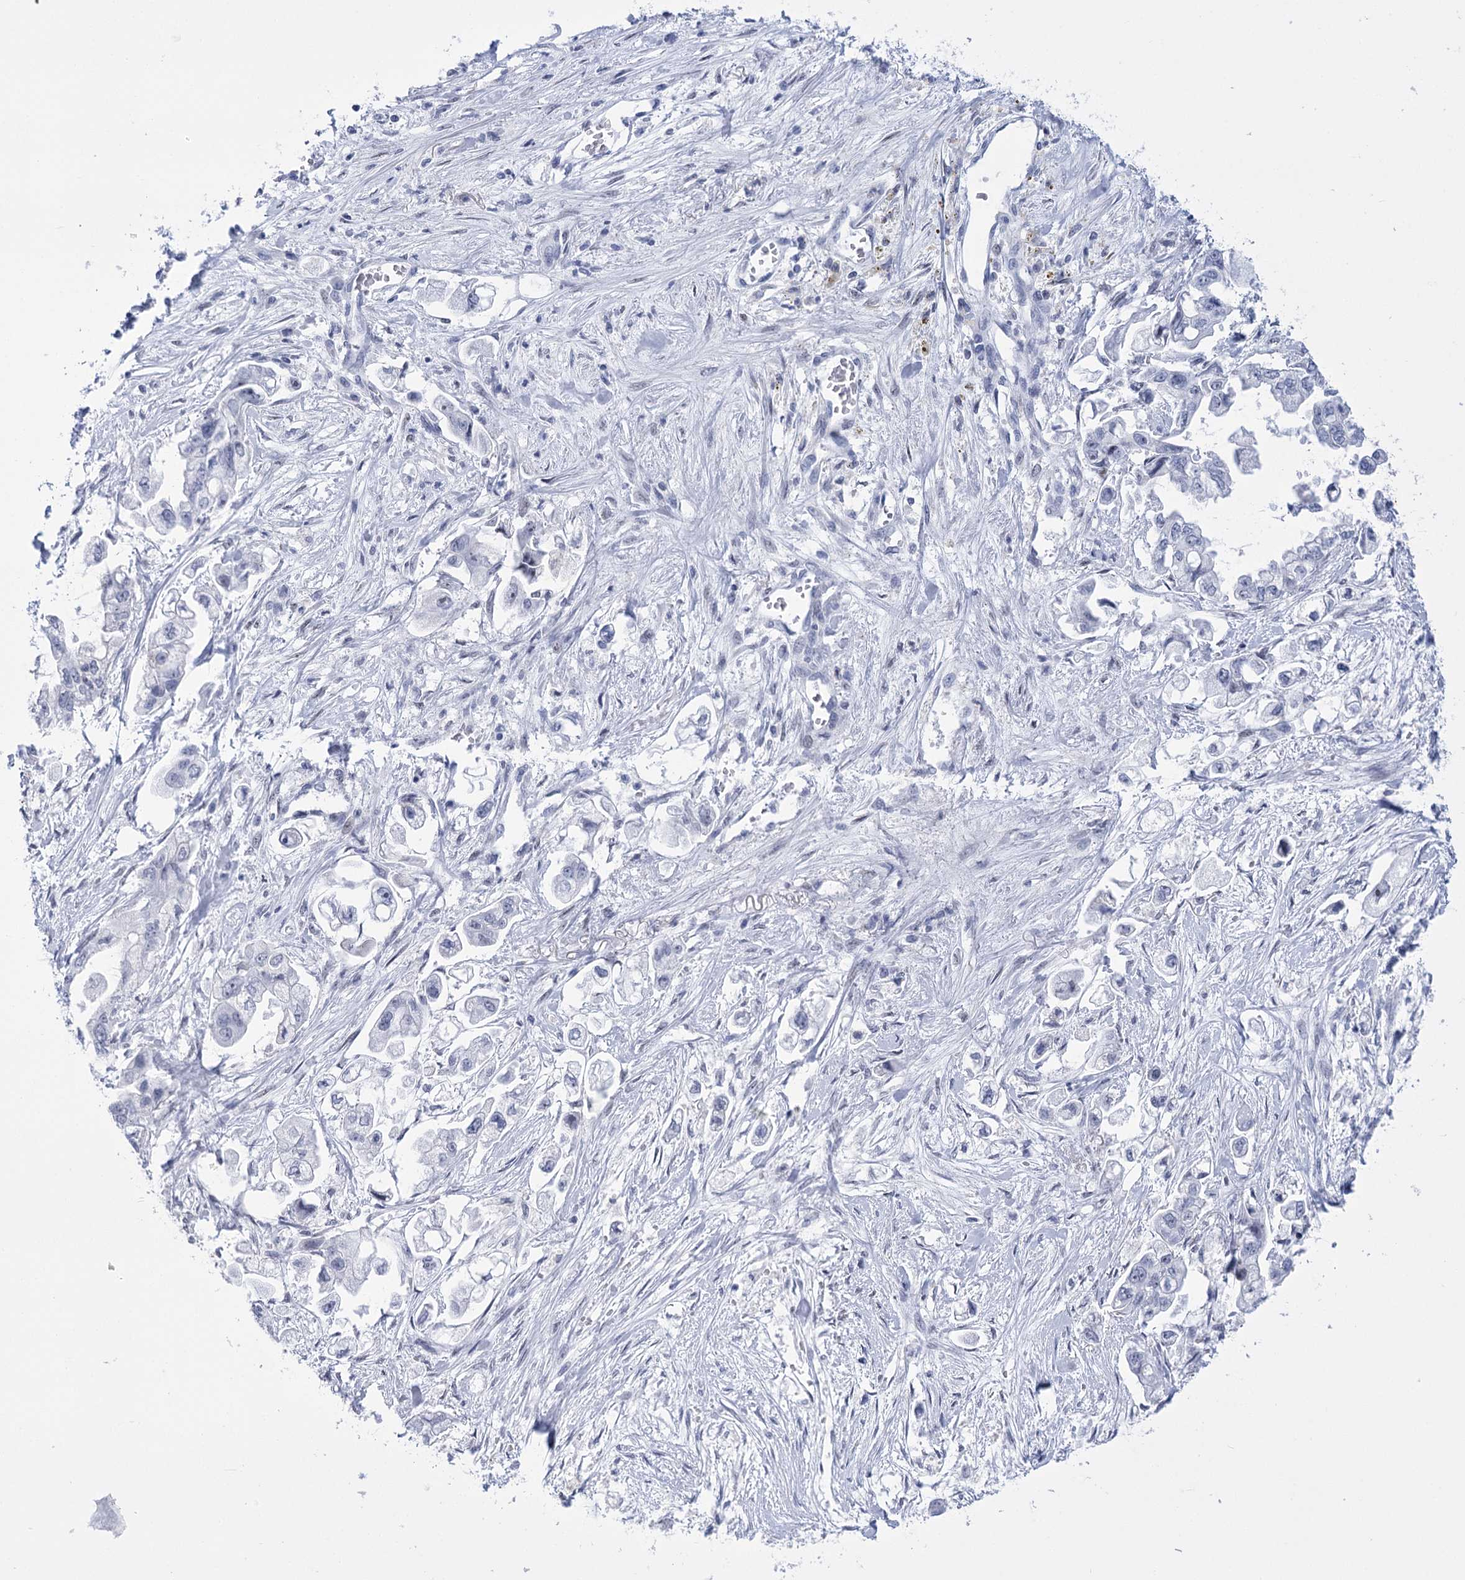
{"staining": {"intensity": "negative", "quantity": "none", "location": "none"}, "tissue": "stomach cancer", "cell_type": "Tumor cells", "image_type": "cancer", "snomed": [{"axis": "morphology", "description": "Adenocarcinoma, NOS"}, {"axis": "topography", "description": "Stomach"}], "caption": "Stomach cancer was stained to show a protein in brown. There is no significant positivity in tumor cells.", "gene": "HORMAD1", "patient": {"sex": "male", "age": 62}}